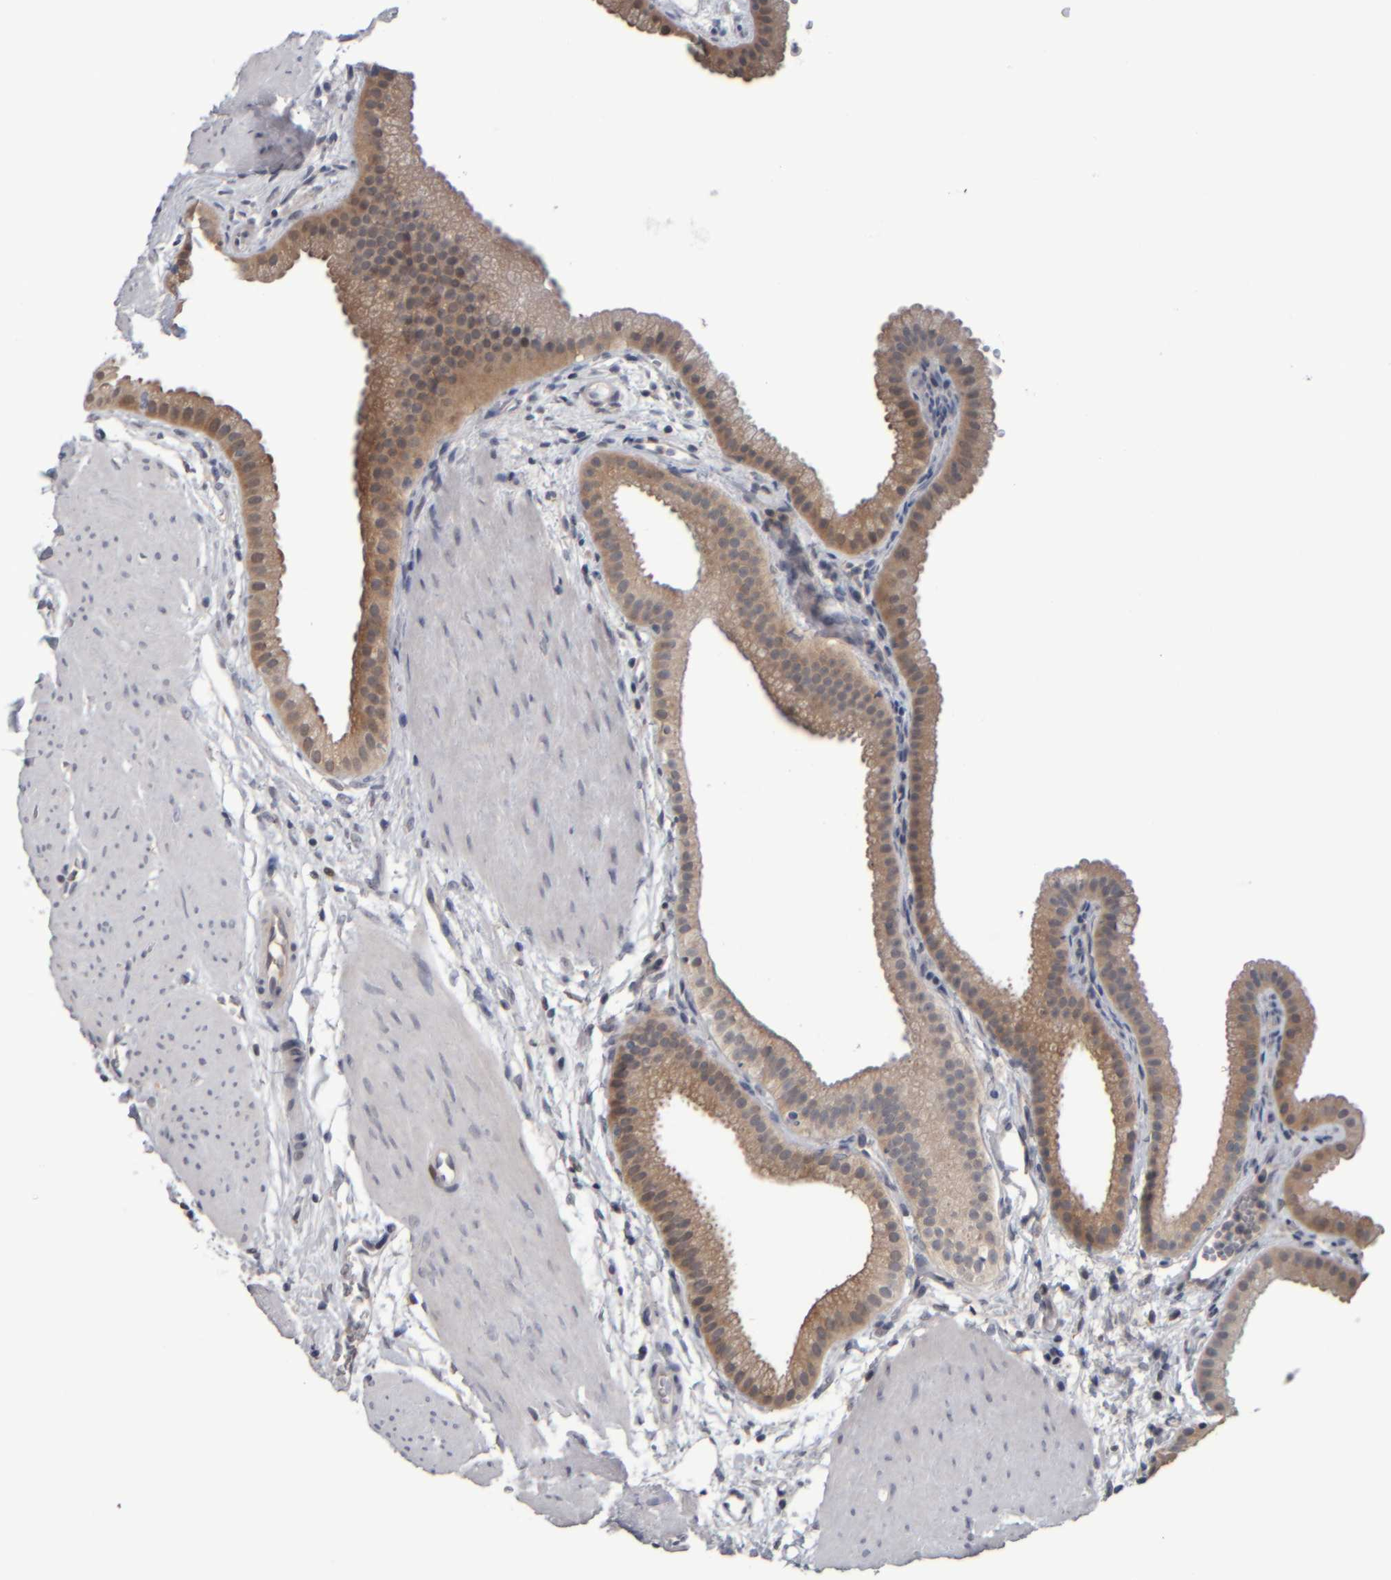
{"staining": {"intensity": "moderate", "quantity": ">75%", "location": "cytoplasmic/membranous"}, "tissue": "gallbladder", "cell_type": "Glandular cells", "image_type": "normal", "snomed": [{"axis": "morphology", "description": "Normal tissue, NOS"}, {"axis": "topography", "description": "Gallbladder"}], "caption": "Immunohistochemical staining of normal gallbladder displays >75% levels of moderate cytoplasmic/membranous protein positivity in approximately >75% of glandular cells.", "gene": "COL14A1", "patient": {"sex": "female", "age": 64}}